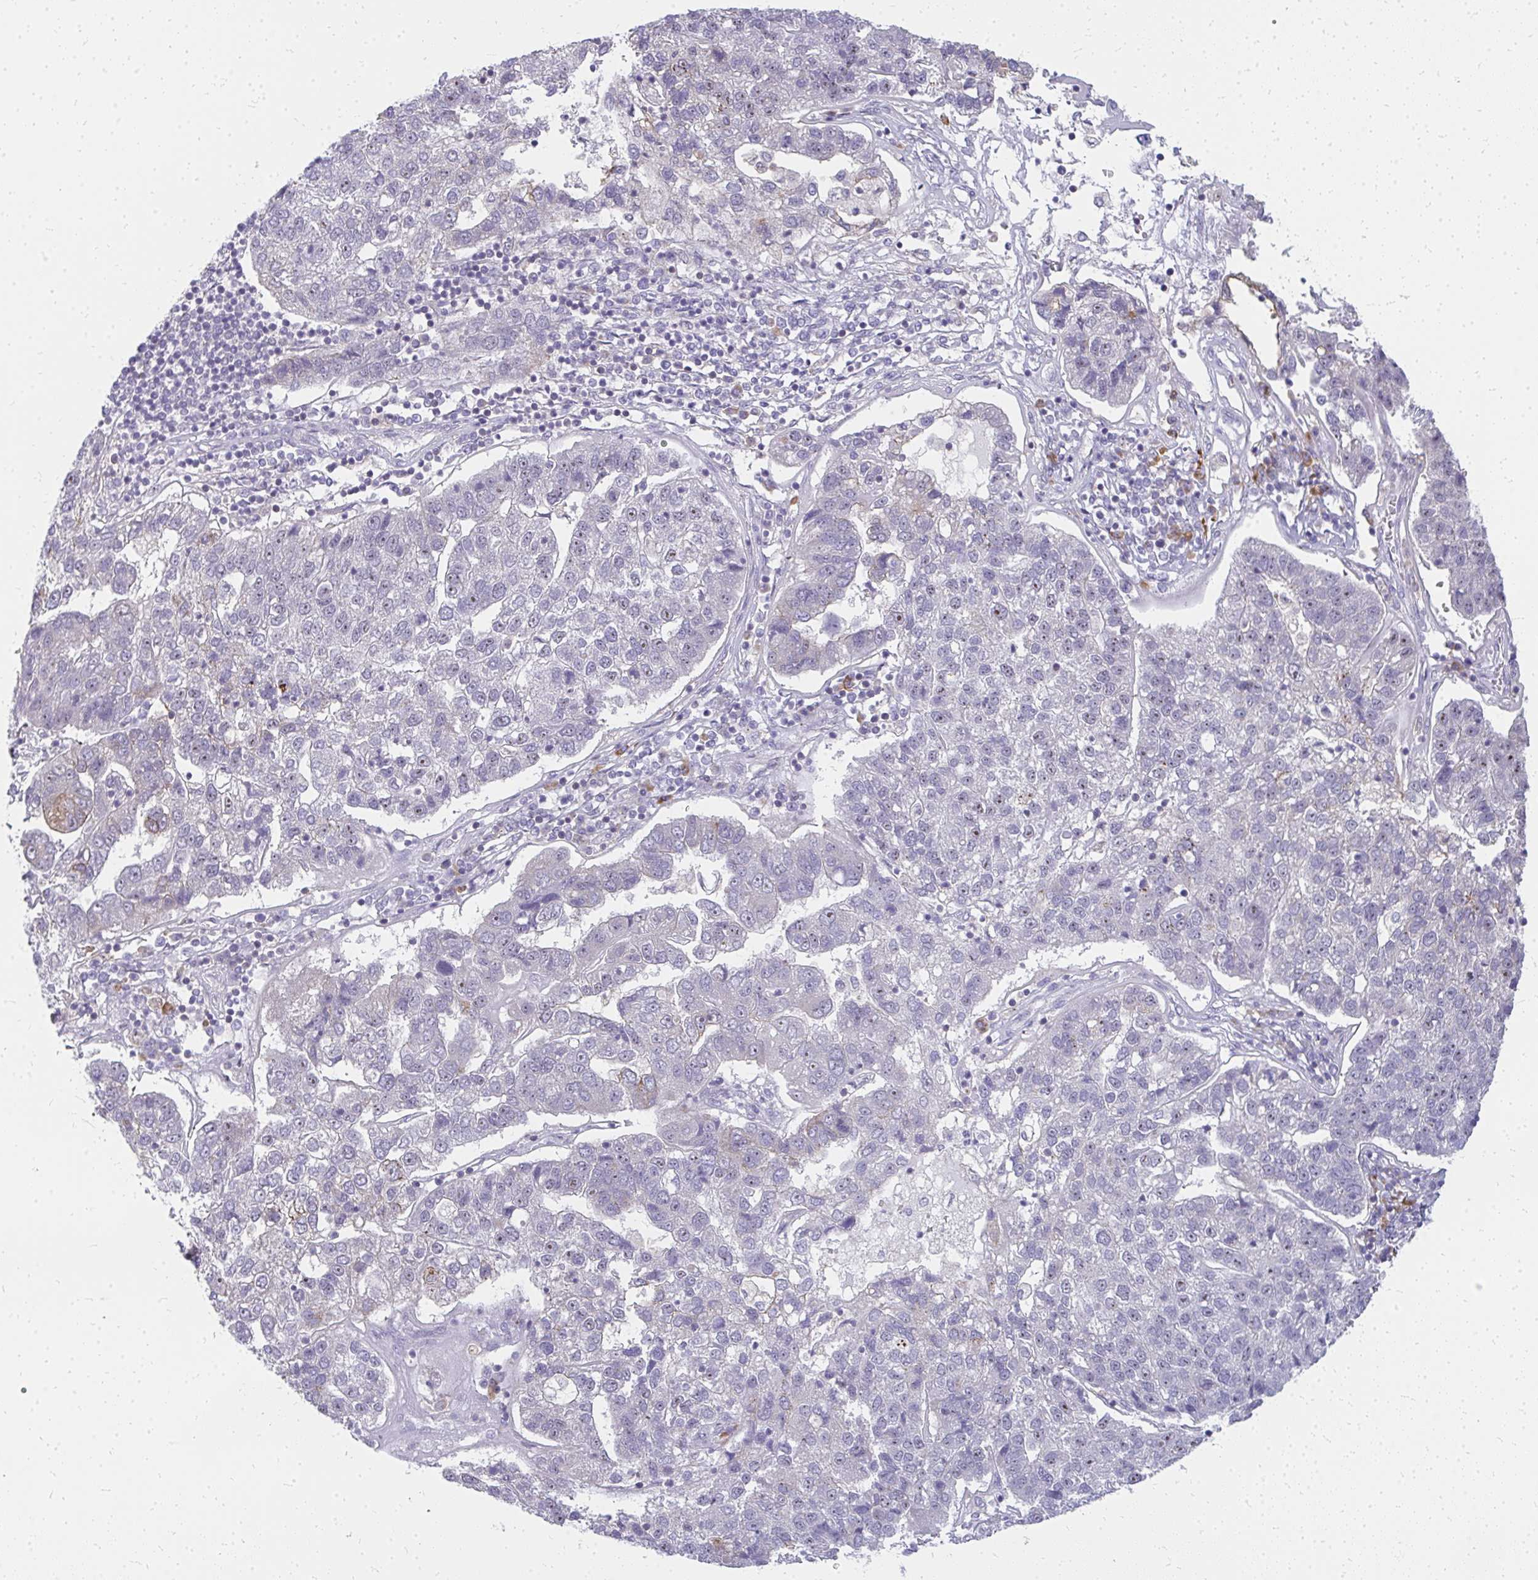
{"staining": {"intensity": "negative", "quantity": "none", "location": "none"}, "tissue": "pancreatic cancer", "cell_type": "Tumor cells", "image_type": "cancer", "snomed": [{"axis": "morphology", "description": "Adenocarcinoma, NOS"}, {"axis": "topography", "description": "Pancreas"}], "caption": "Immunohistochemical staining of pancreatic cancer (adenocarcinoma) reveals no significant staining in tumor cells. (IHC, brightfield microscopy, high magnification).", "gene": "FAM9A", "patient": {"sex": "female", "age": 61}}